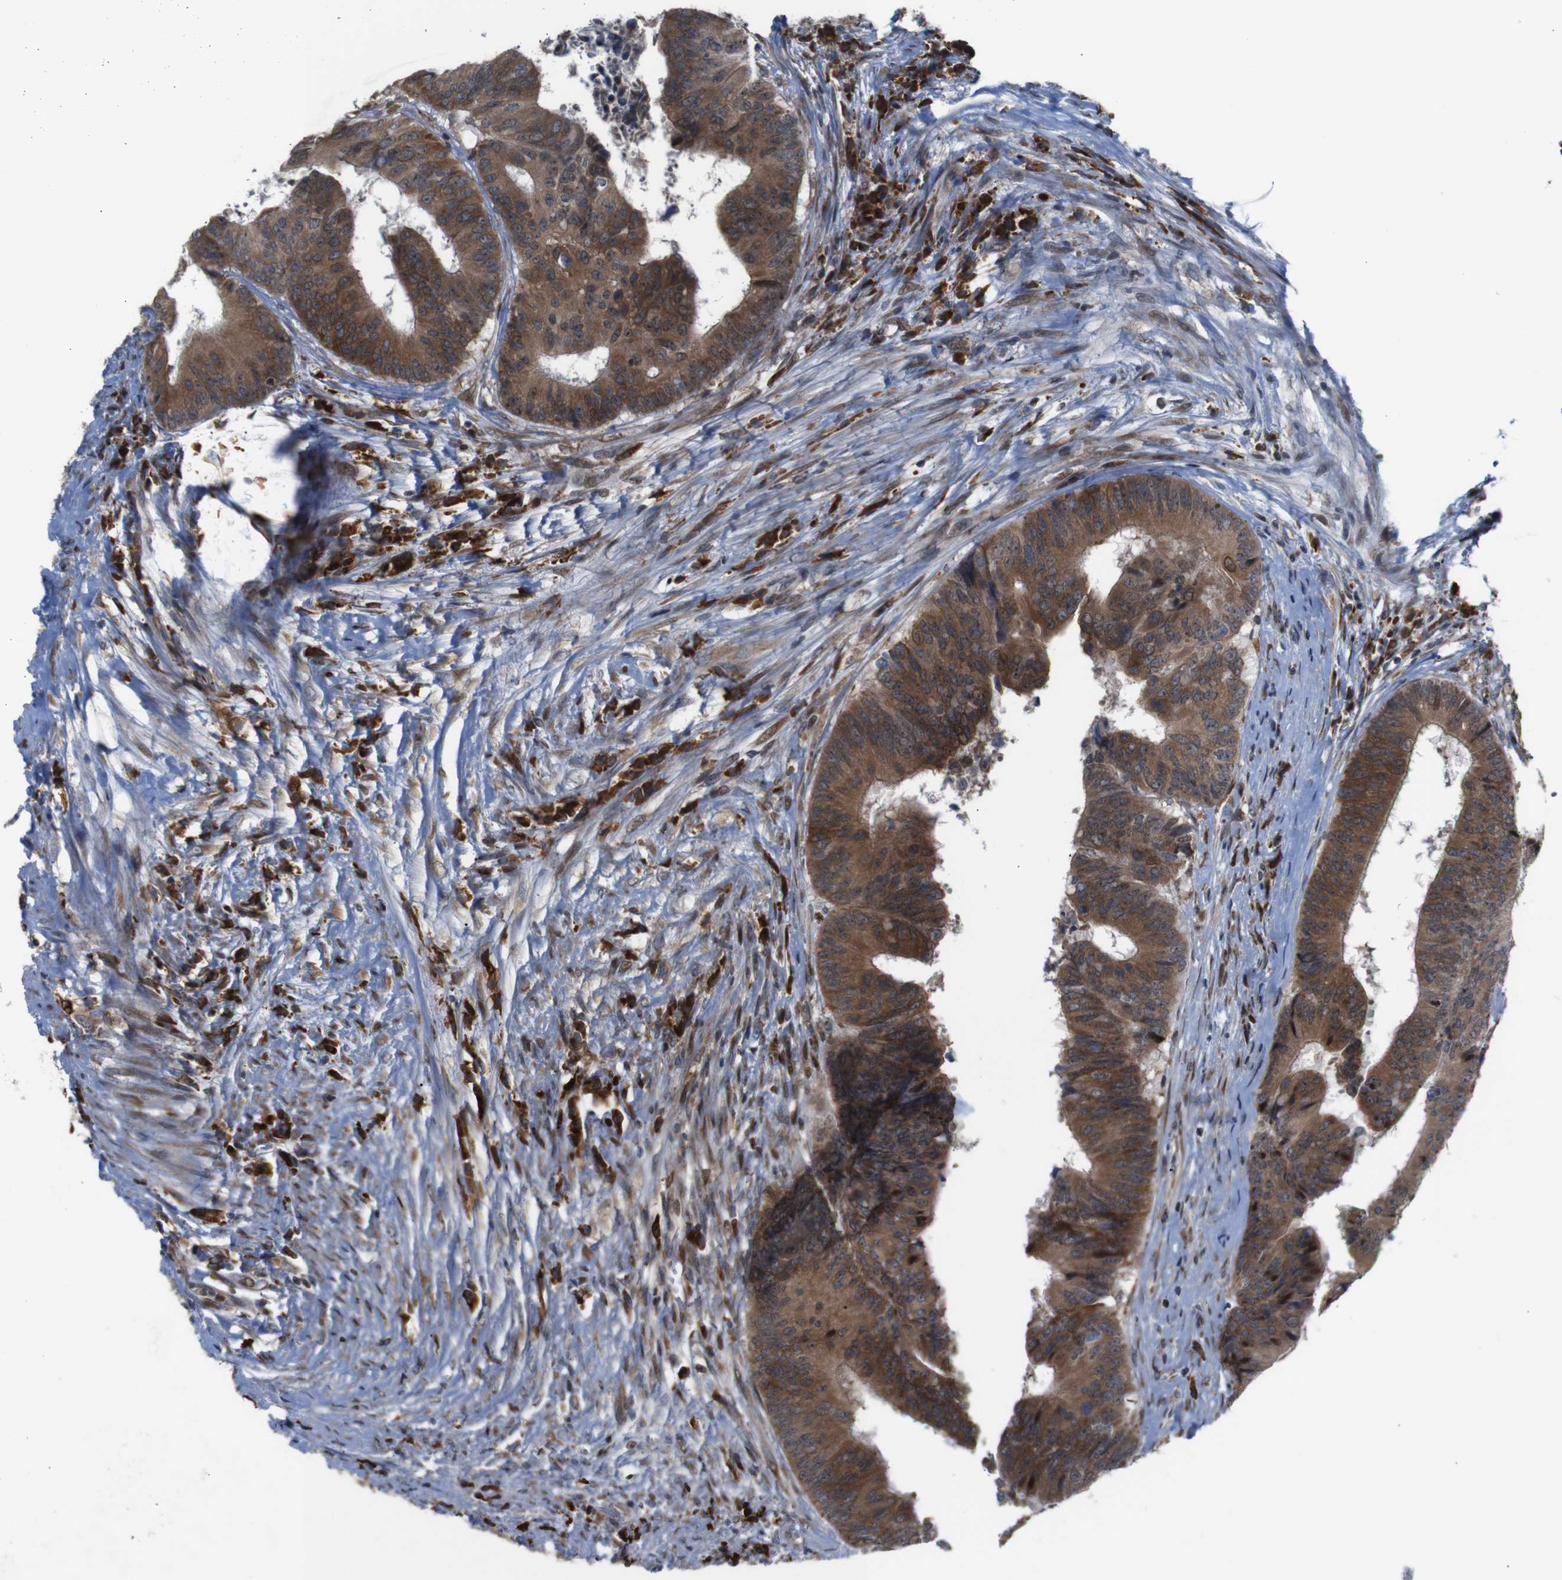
{"staining": {"intensity": "strong", "quantity": ">75%", "location": "cytoplasmic/membranous"}, "tissue": "colorectal cancer", "cell_type": "Tumor cells", "image_type": "cancer", "snomed": [{"axis": "morphology", "description": "Adenocarcinoma, NOS"}, {"axis": "topography", "description": "Rectum"}], "caption": "Protein expression analysis of colorectal cancer displays strong cytoplasmic/membranous expression in about >75% of tumor cells.", "gene": "PTPN1", "patient": {"sex": "male", "age": 72}}